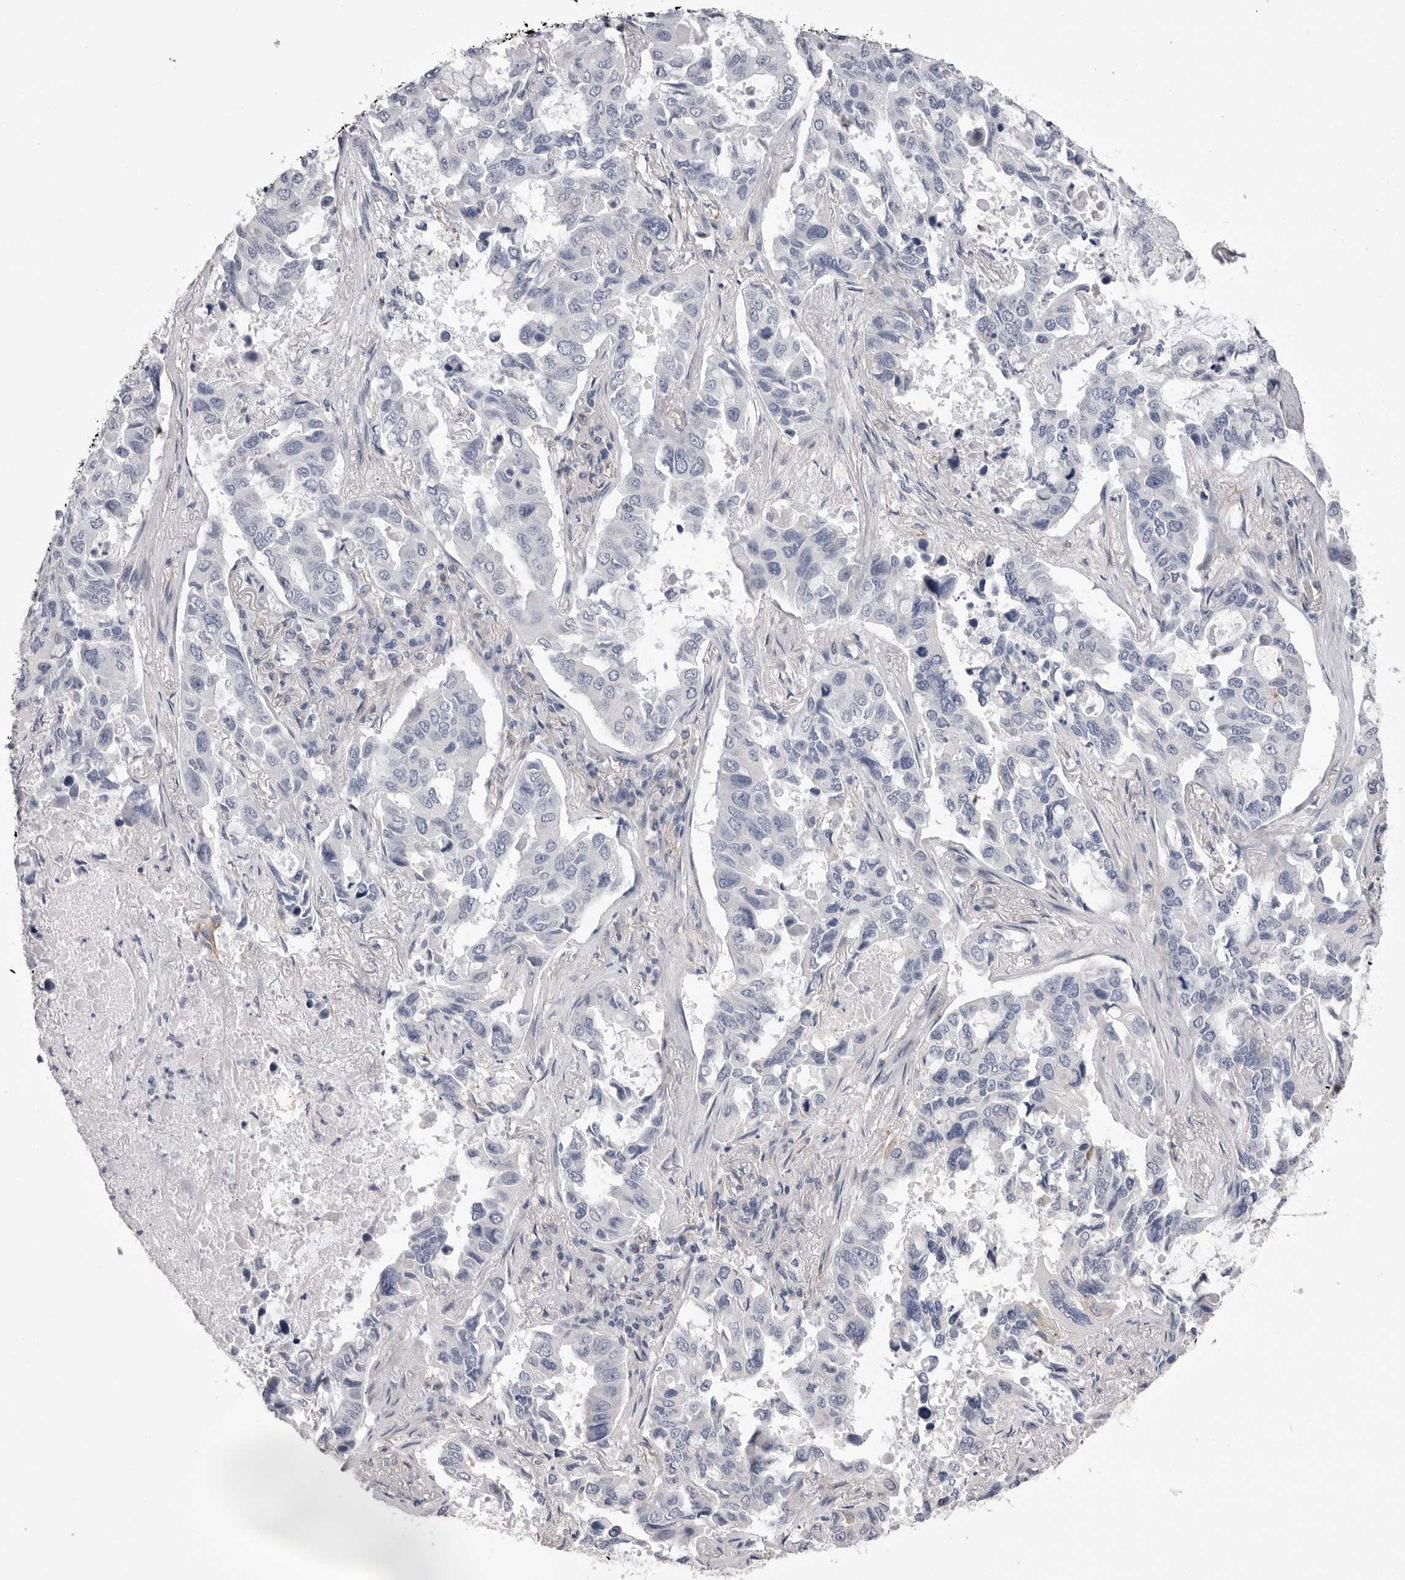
{"staining": {"intensity": "negative", "quantity": "none", "location": "none"}, "tissue": "lung cancer", "cell_type": "Tumor cells", "image_type": "cancer", "snomed": [{"axis": "morphology", "description": "Adenocarcinoma, NOS"}, {"axis": "topography", "description": "Lung"}], "caption": "The image reveals no significant expression in tumor cells of lung cancer. (DAB (3,3'-diaminobenzidine) immunohistochemistry with hematoxylin counter stain).", "gene": "AKAP12", "patient": {"sex": "male", "age": 64}}